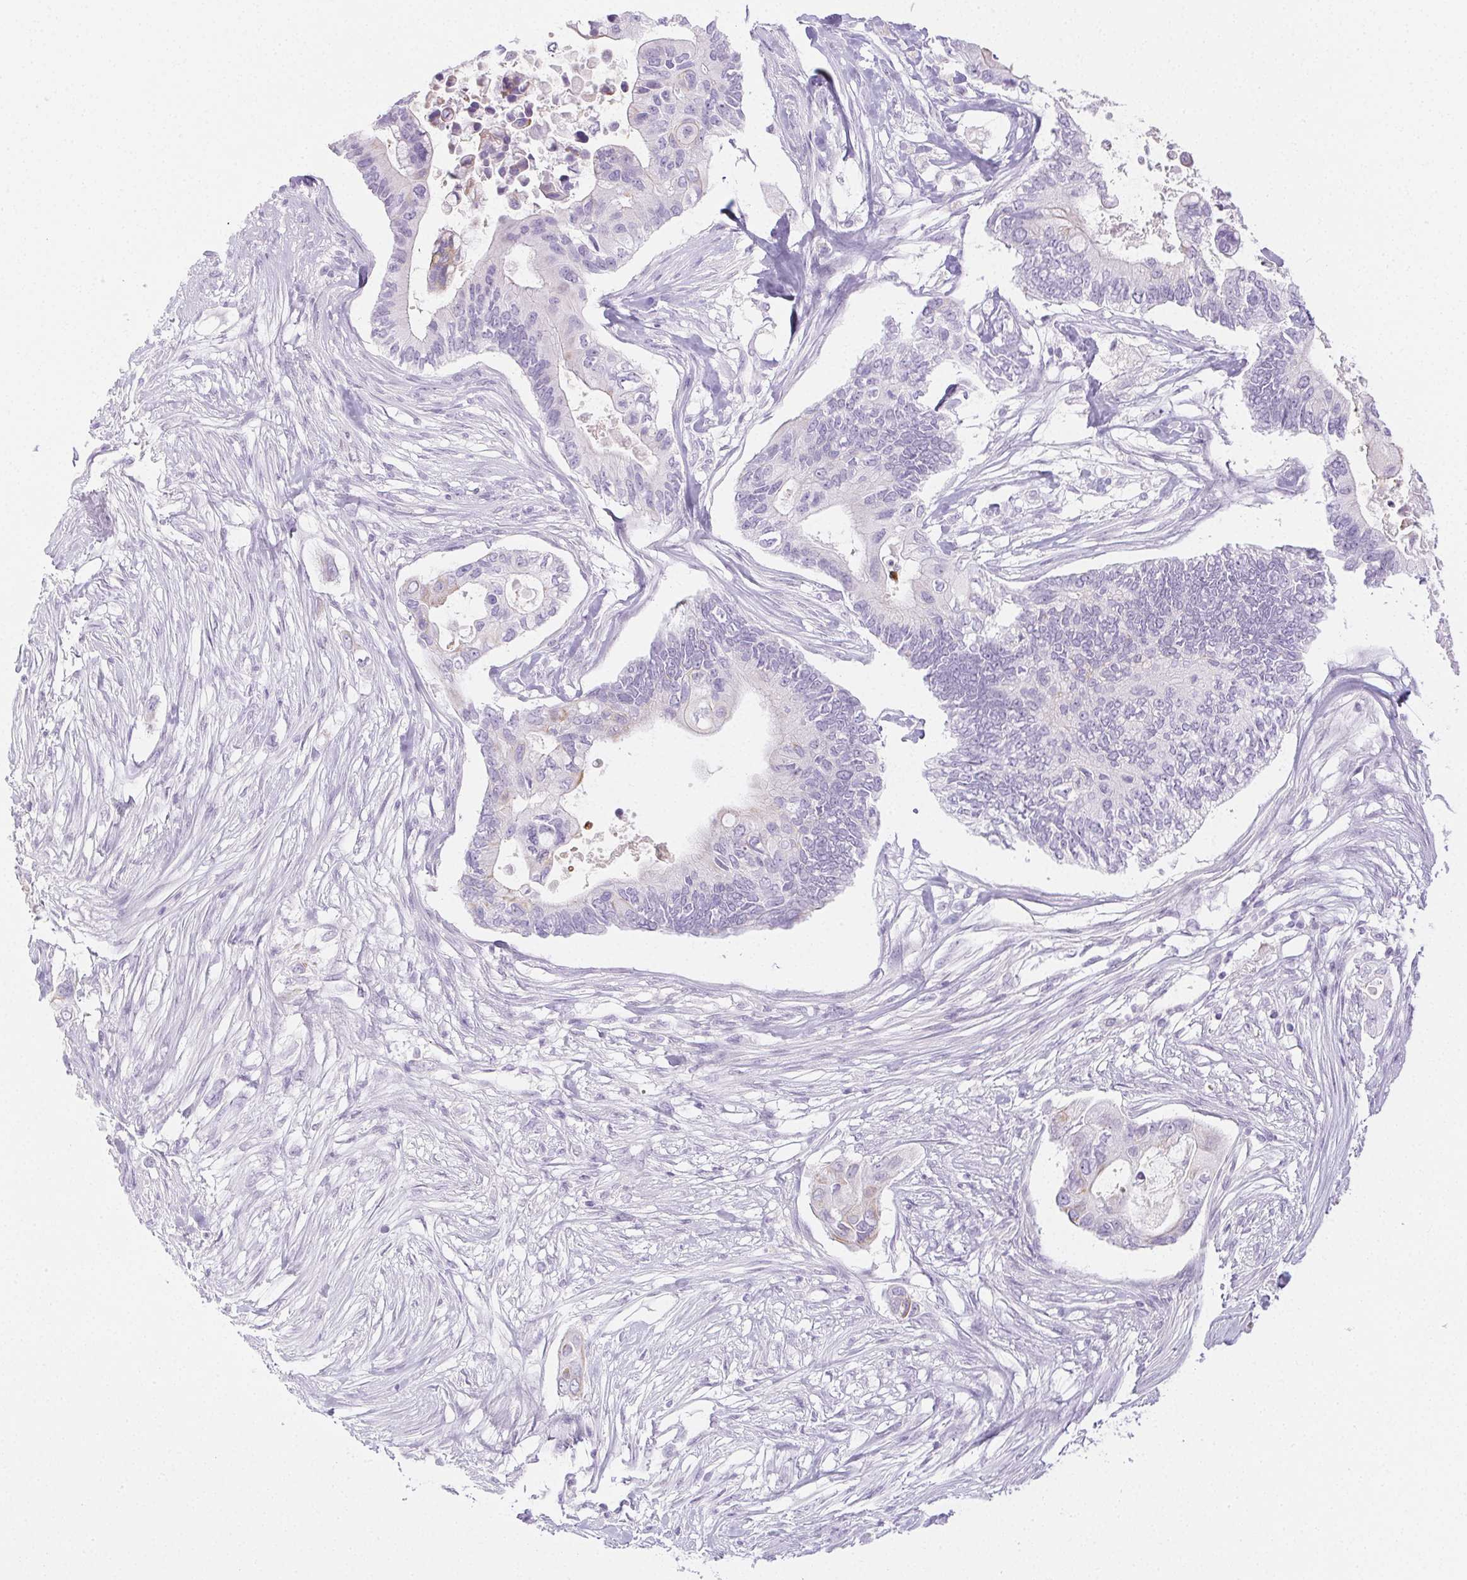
{"staining": {"intensity": "negative", "quantity": "none", "location": "none"}, "tissue": "pancreatic cancer", "cell_type": "Tumor cells", "image_type": "cancer", "snomed": [{"axis": "morphology", "description": "Adenocarcinoma, NOS"}, {"axis": "topography", "description": "Pancreas"}], "caption": "Immunohistochemistry image of pancreatic cancer stained for a protein (brown), which exhibits no staining in tumor cells.", "gene": "PI3", "patient": {"sex": "female", "age": 63}}